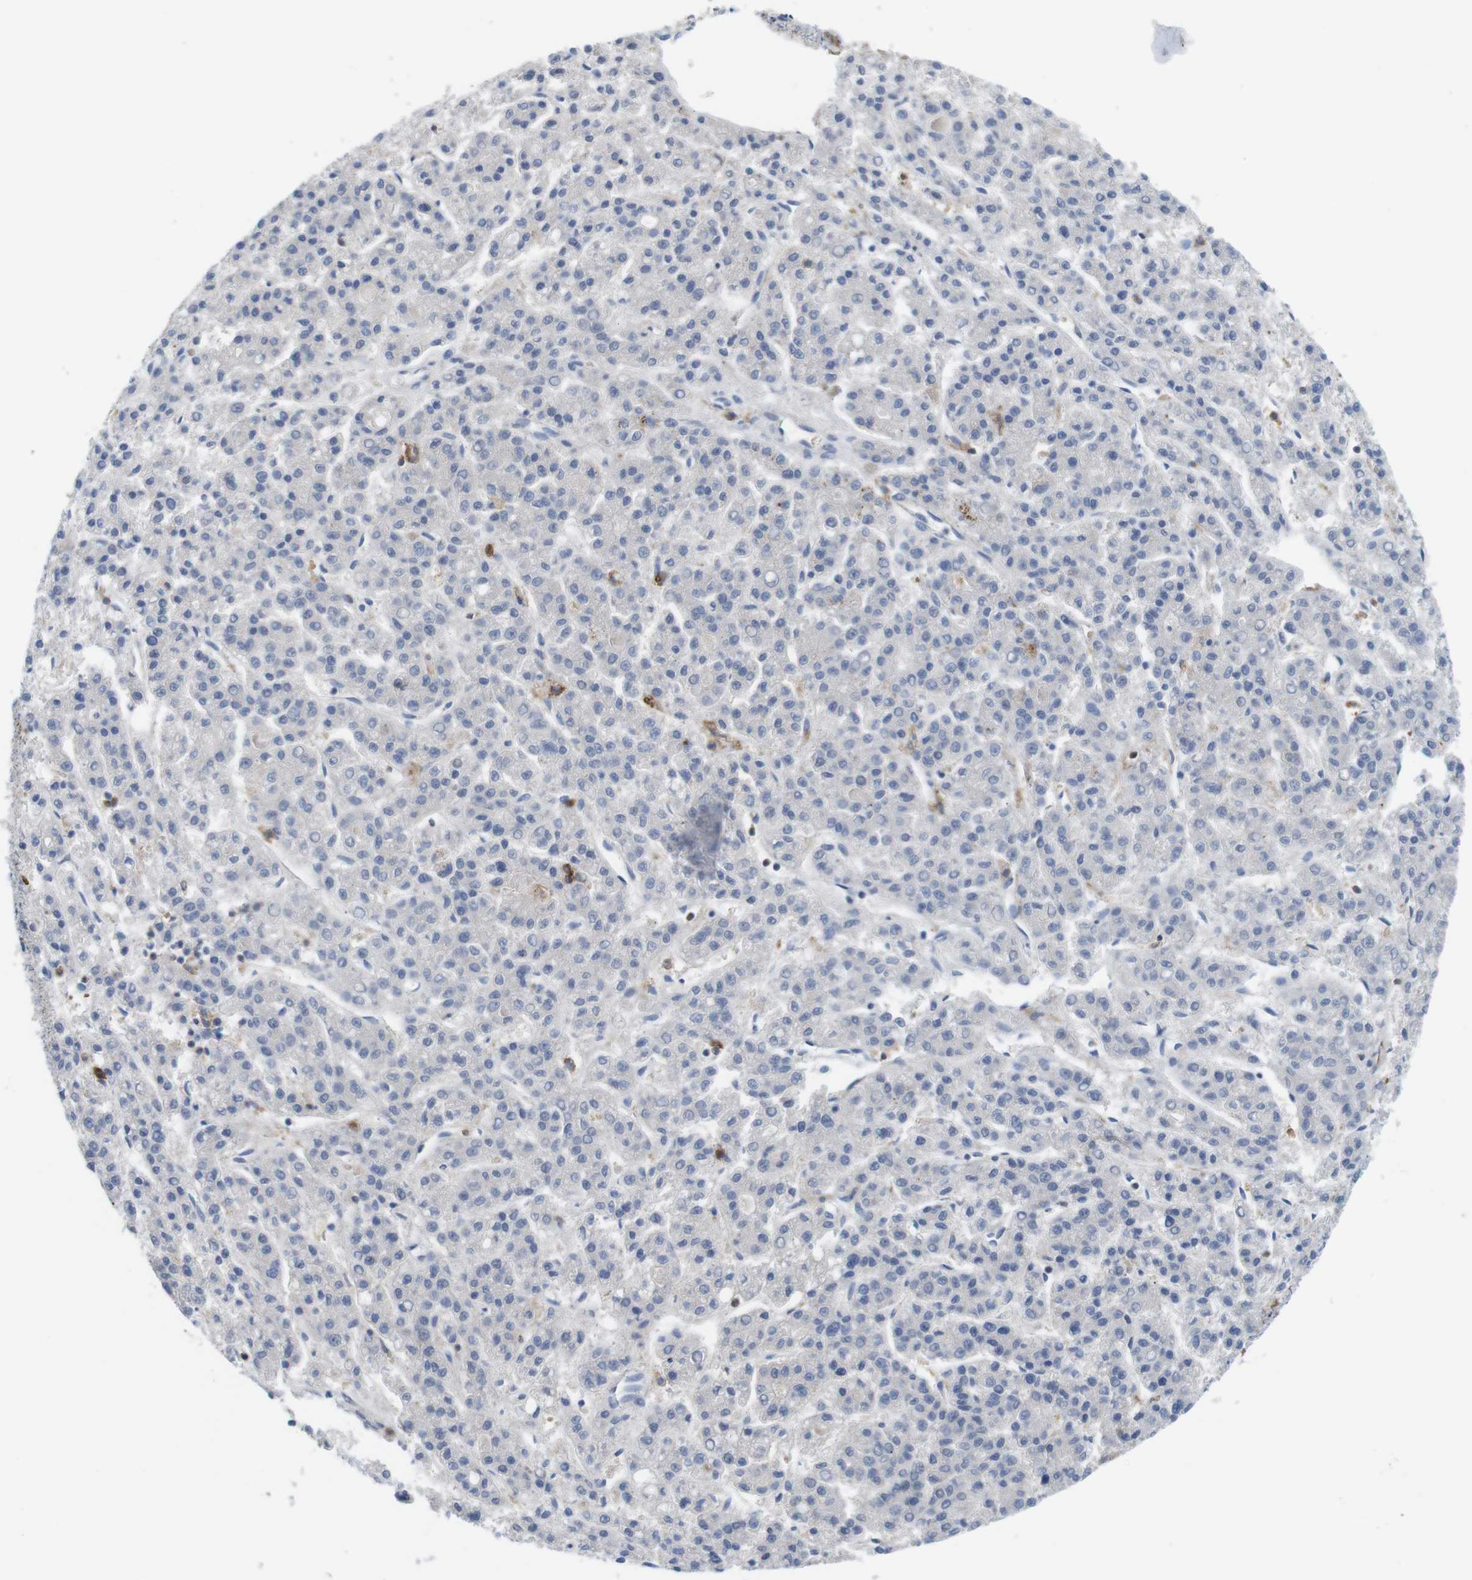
{"staining": {"intensity": "negative", "quantity": "none", "location": "none"}, "tissue": "liver cancer", "cell_type": "Tumor cells", "image_type": "cancer", "snomed": [{"axis": "morphology", "description": "Carcinoma, Hepatocellular, NOS"}, {"axis": "topography", "description": "Liver"}], "caption": "The IHC photomicrograph has no significant positivity in tumor cells of liver hepatocellular carcinoma tissue.", "gene": "CD300C", "patient": {"sex": "male", "age": 70}}